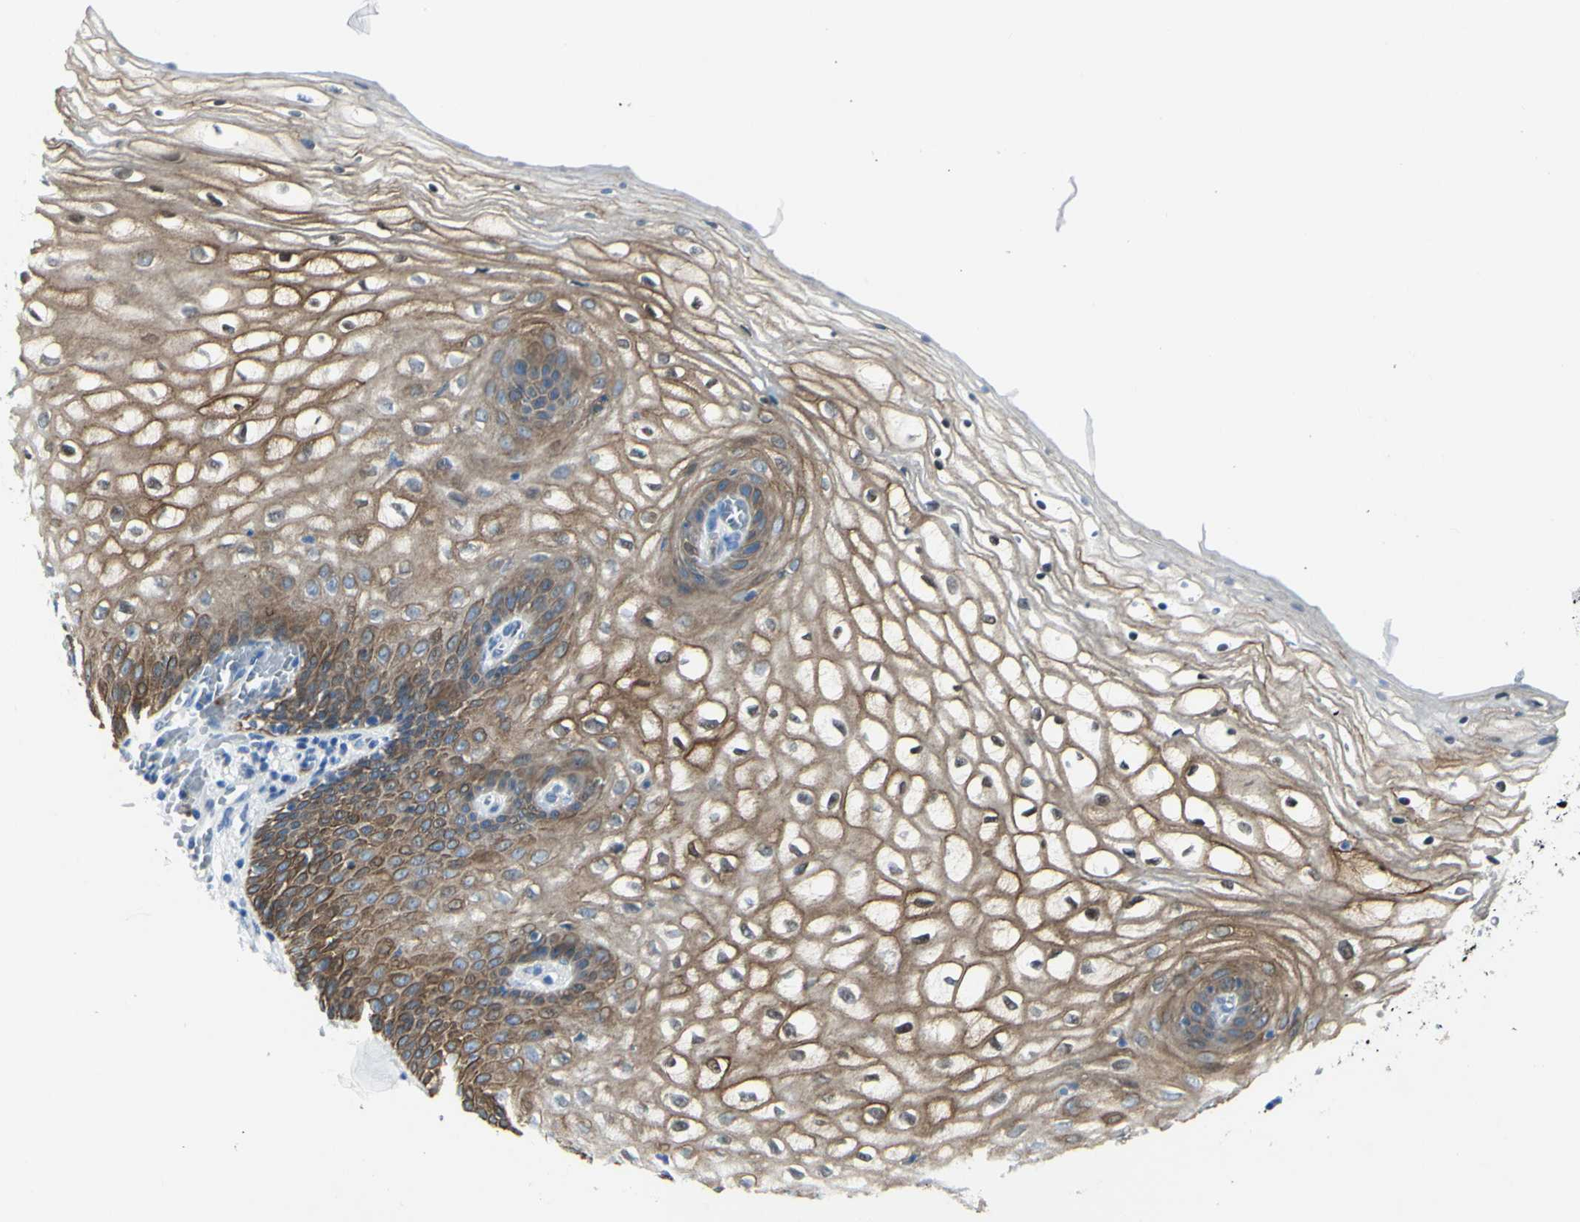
{"staining": {"intensity": "moderate", "quantity": "25%-75%", "location": "cytoplasmic/membranous"}, "tissue": "vagina", "cell_type": "Squamous epithelial cells", "image_type": "normal", "snomed": [{"axis": "morphology", "description": "Normal tissue, NOS"}, {"axis": "topography", "description": "Vagina"}], "caption": "Squamous epithelial cells reveal medium levels of moderate cytoplasmic/membranous staining in about 25%-75% of cells in normal human vagina. Using DAB (3,3'-diaminobenzidine) (brown) and hematoxylin (blue) stains, captured at high magnification using brightfield microscopy.", "gene": "ZNF557", "patient": {"sex": "female", "age": 34}}